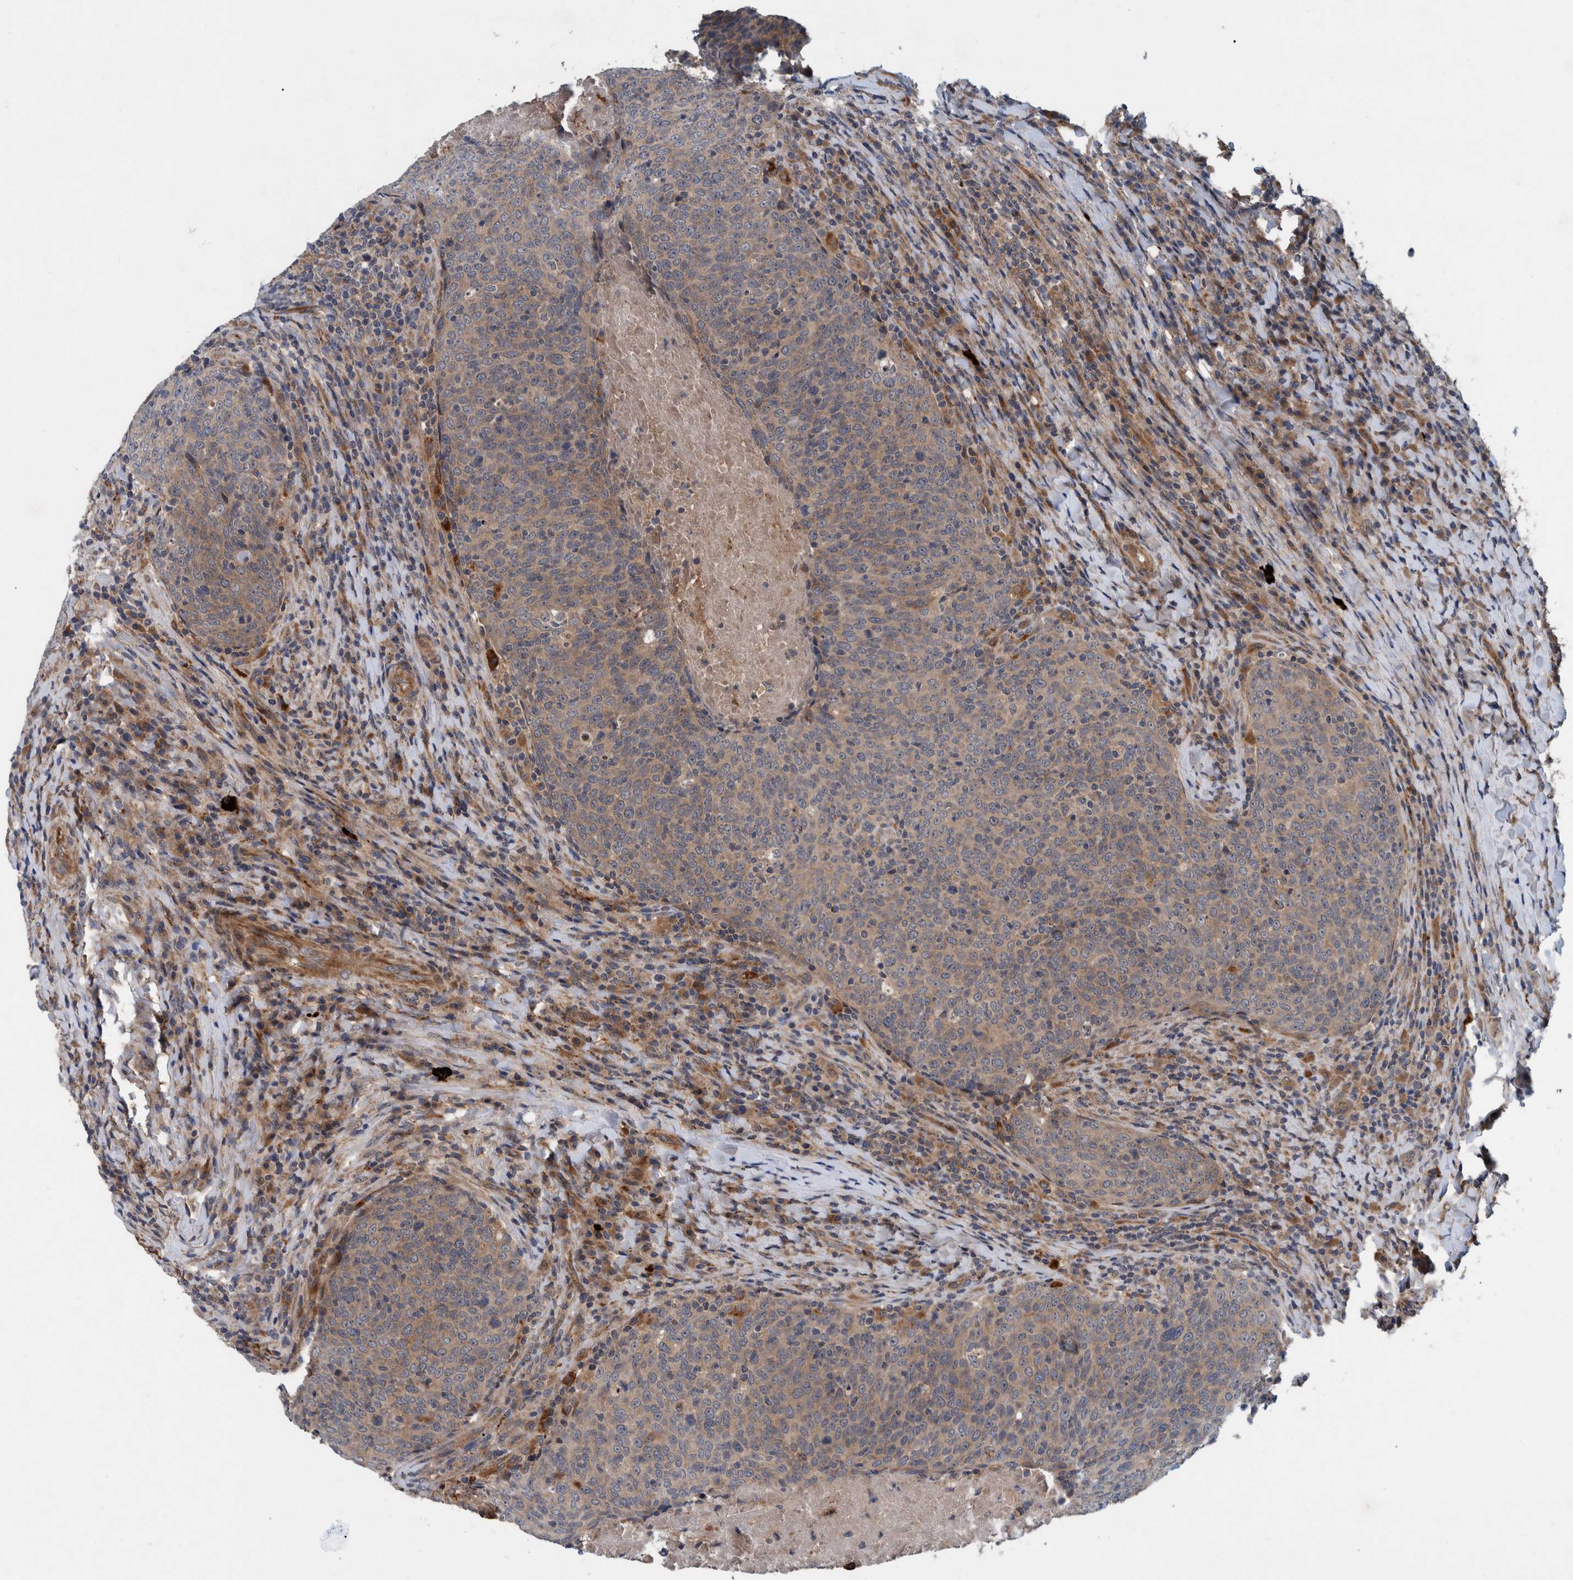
{"staining": {"intensity": "weak", "quantity": ">75%", "location": "cytoplasmic/membranous,nuclear"}, "tissue": "head and neck cancer", "cell_type": "Tumor cells", "image_type": "cancer", "snomed": [{"axis": "morphology", "description": "Squamous cell carcinoma, NOS"}, {"axis": "morphology", "description": "Squamous cell carcinoma, metastatic, NOS"}, {"axis": "topography", "description": "Lymph node"}, {"axis": "topography", "description": "Head-Neck"}], "caption": "Human head and neck metastatic squamous cell carcinoma stained with a protein marker exhibits weak staining in tumor cells.", "gene": "ITIH3", "patient": {"sex": "male", "age": 62}}